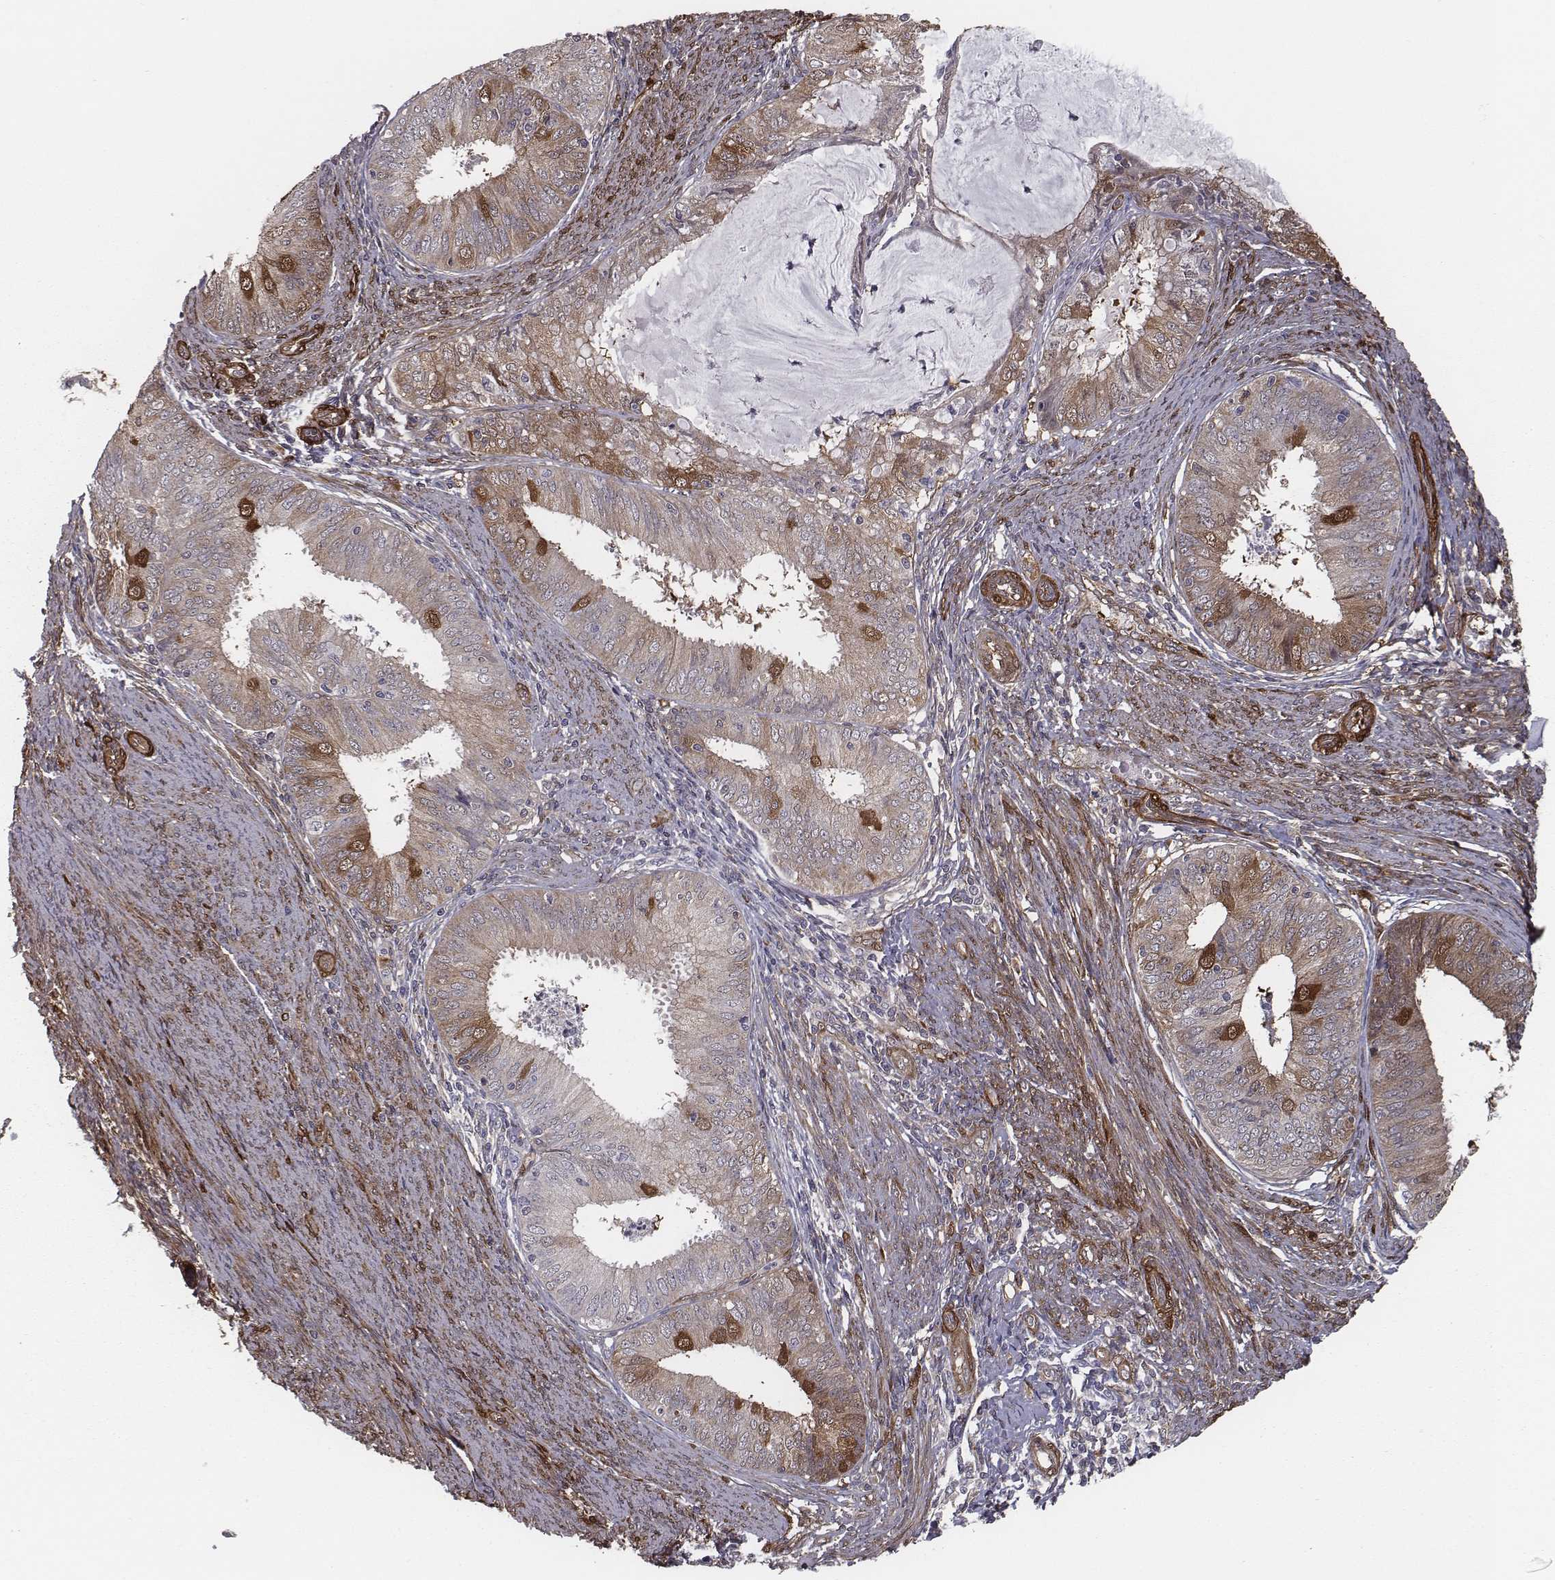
{"staining": {"intensity": "strong", "quantity": "<25%", "location": "cytoplasmic/membranous"}, "tissue": "endometrial cancer", "cell_type": "Tumor cells", "image_type": "cancer", "snomed": [{"axis": "morphology", "description": "Adenocarcinoma, NOS"}, {"axis": "topography", "description": "Endometrium"}], "caption": "A histopathology image of endometrial cancer stained for a protein reveals strong cytoplasmic/membranous brown staining in tumor cells.", "gene": "ISYNA1", "patient": {"sex": "female", "age": 57}}